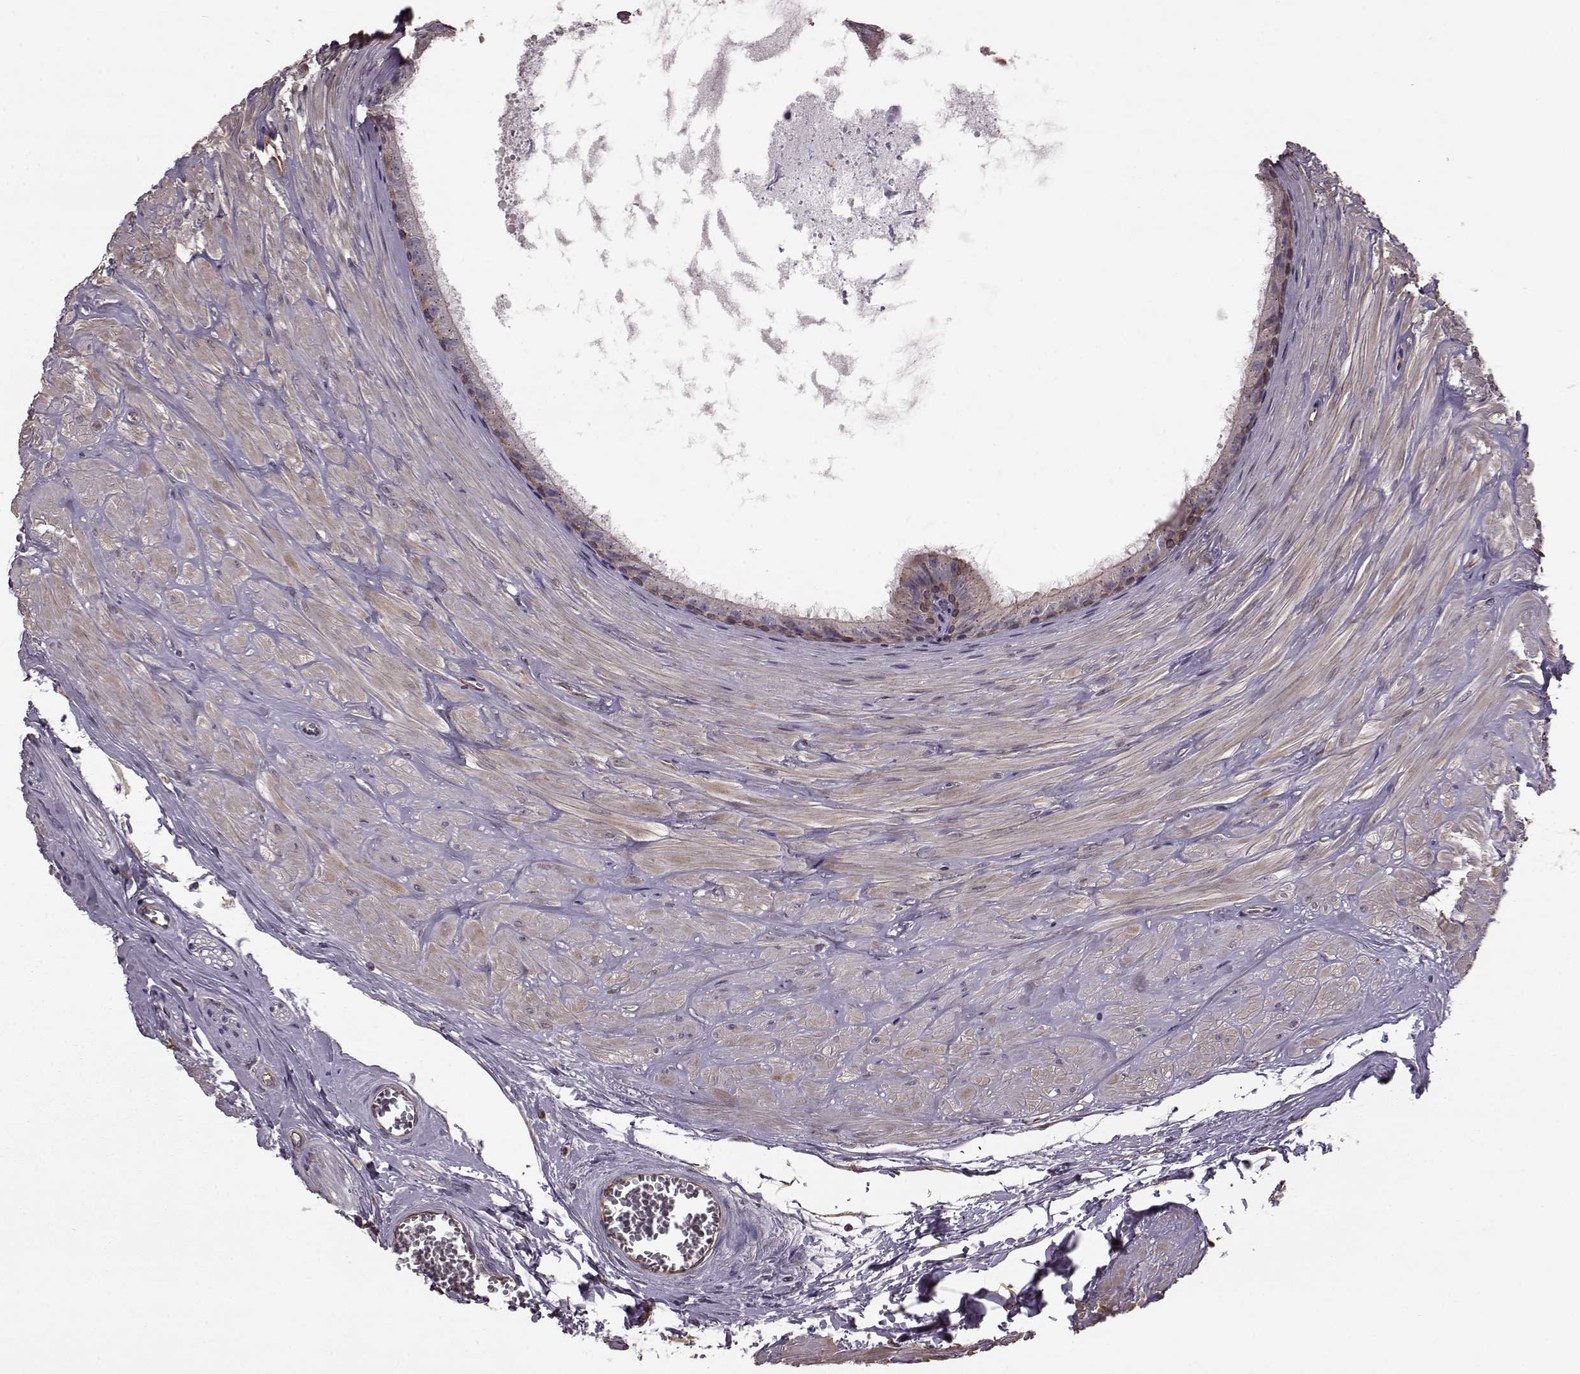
{"staining": {"intensity": "moderate", "quantity": "<25%", "location": "cytoplasmic/membranous,nuclear"}, "tissue": "epididymis", "cell_type": "Glandular cells", "image_type": "normal", "snomed": [{"axis": "morphology", "description": "Normal tissue, NOS"}, {"axis": "topography", "description": "Epididymis"}], "caption": "Brown immunohistochemical staining in benign human epididymis shows moderate cytoplasmic/membranous,nuclear expression in about <25% of glandular cells. Ihc stains the protein in brown and the nuclei are stained blue.", "gene": "NTF3", "patient": {"sex": "male", "age": 37}}